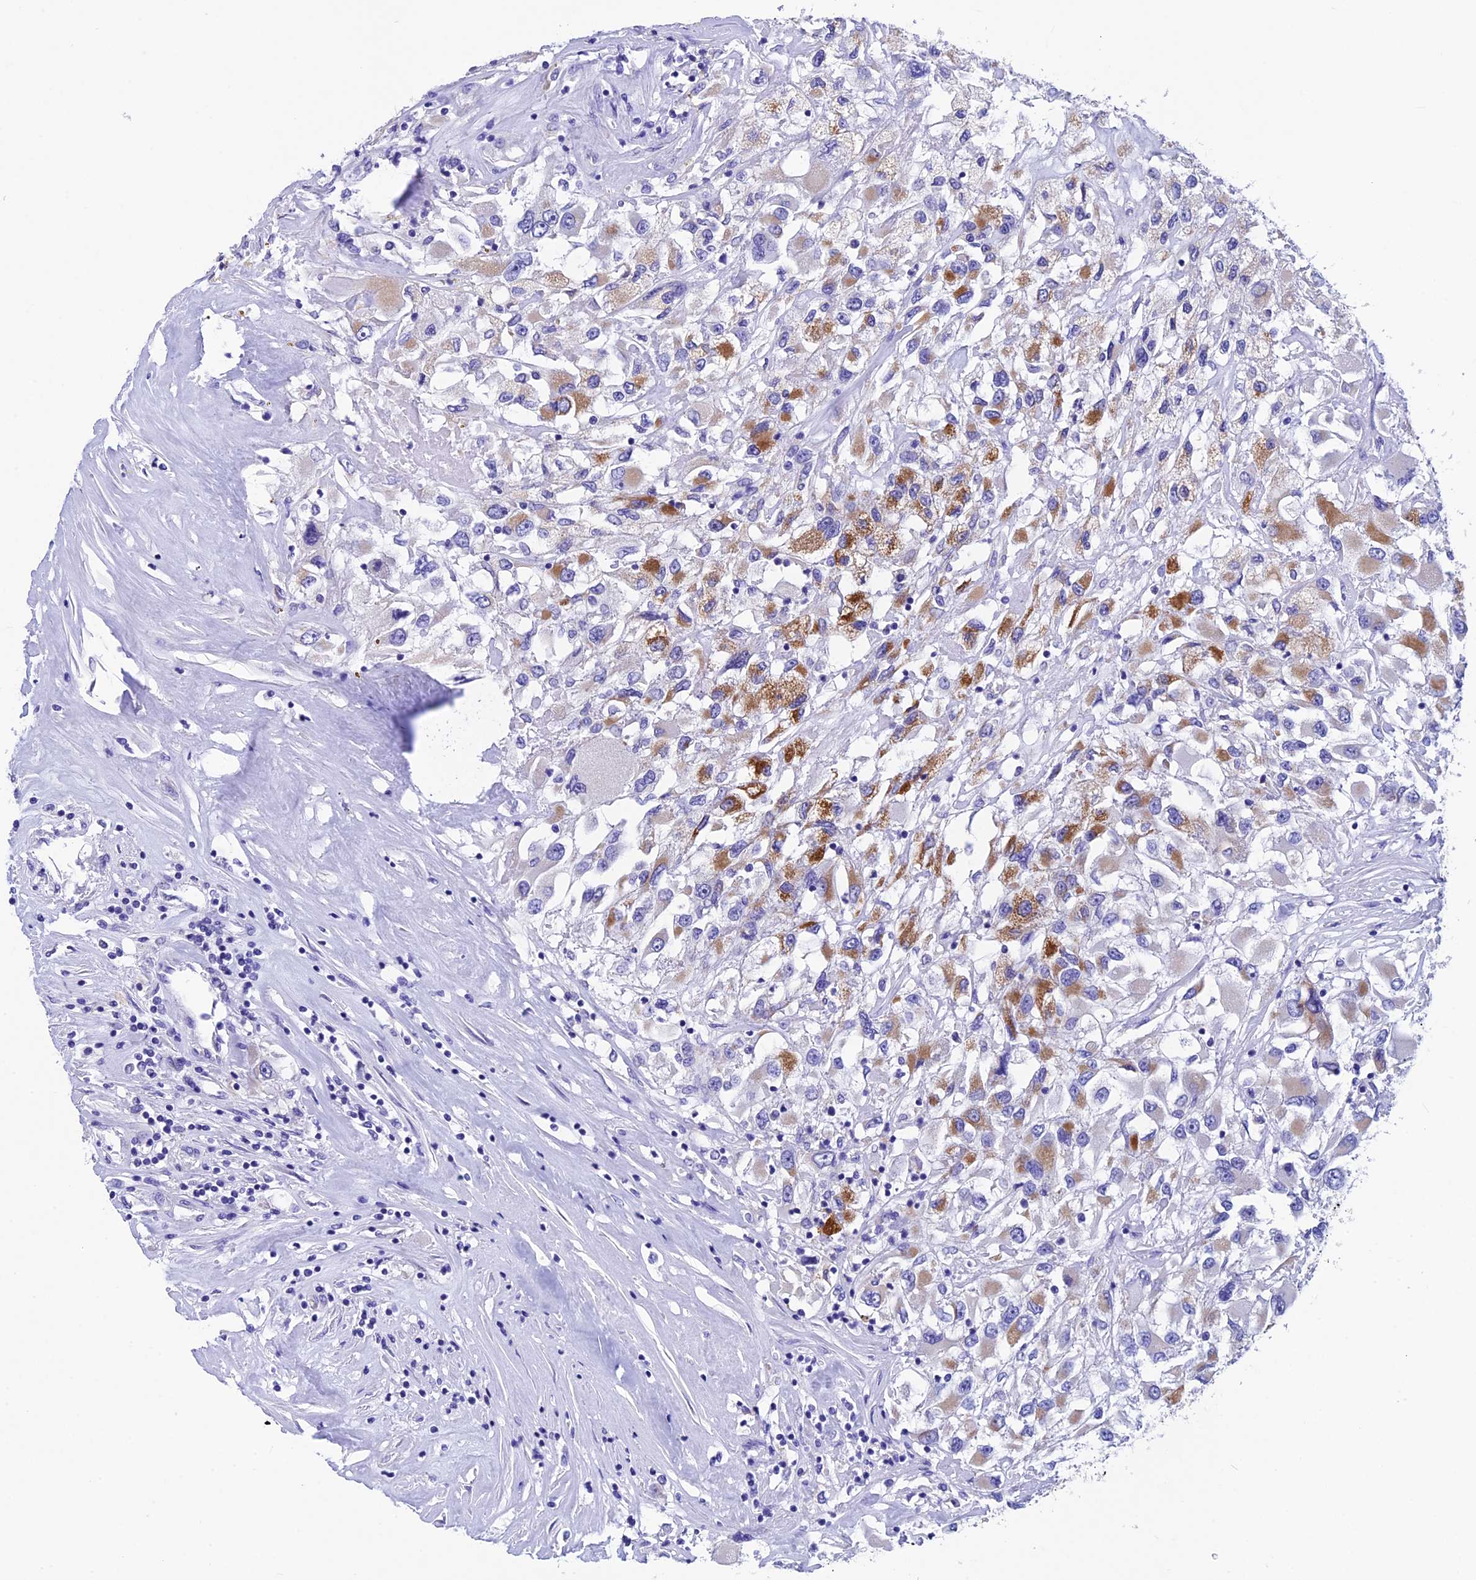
{"staining": {"intensity": "moderate", "quantity": "<25%", "location": "cytoplasmic/membranous"}, "tissue": "renal cancer", "cell_type": "Tumor cells", "image_type": "cancer", "snomed": [{"axis": "morphology", "description": "Adenocarcinoma, NOS"}, {"axis": "topography", "description": "Kidney"}], "caption": "This photomicrograph demonstrates adenocarcinoma (renal) stained with IHC to label a protein in brown. The cytoplasmic/membranous of tumor cells show moderate positivity for the protein. Nuclei are counter-stained blue.", "gene": "SLC8B1", "patient": {"sex": "female", "age": 52}}